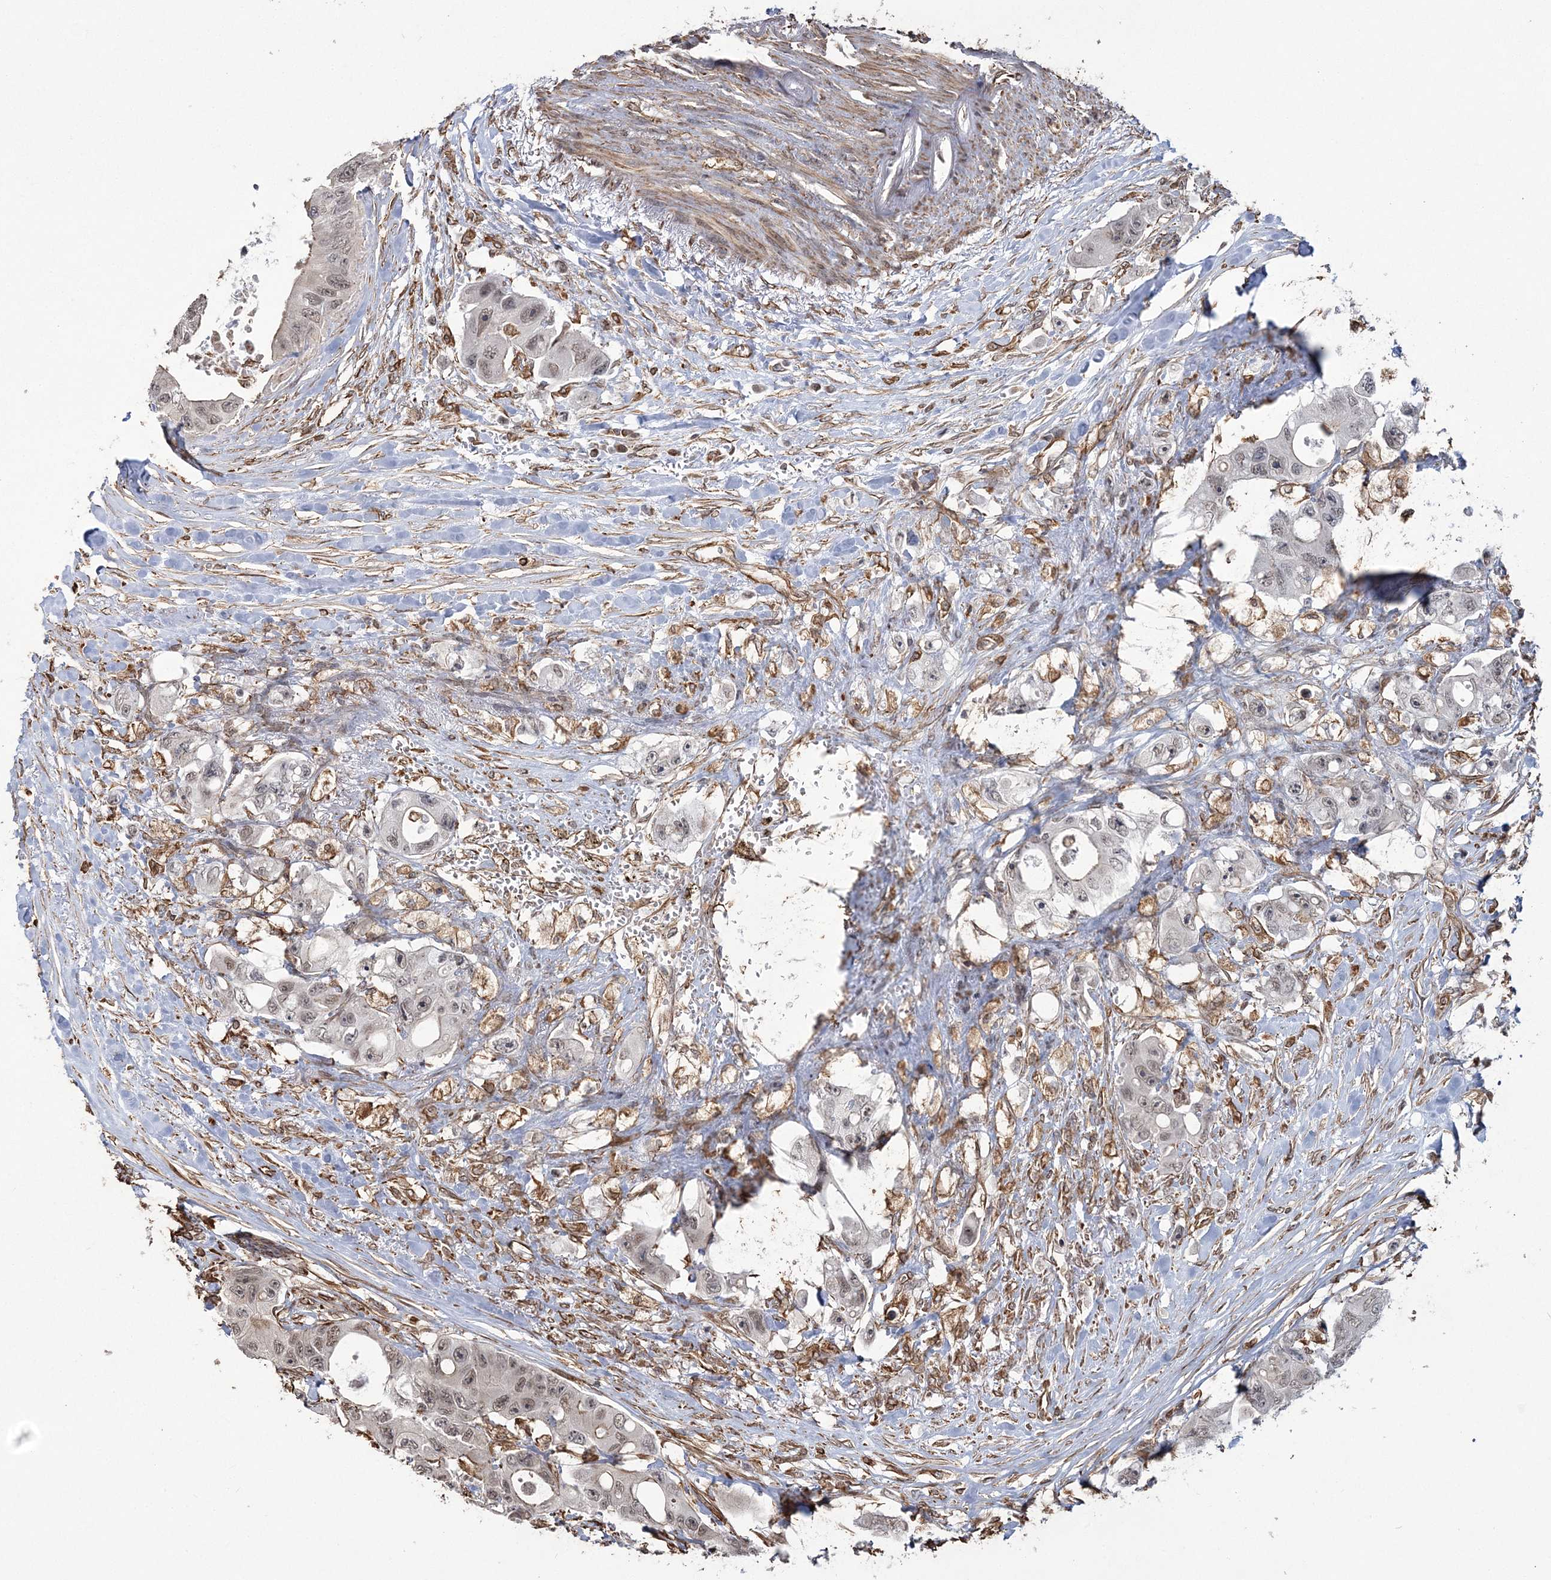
{"staining": {"intensity": "weak", "quantity": ">75%", "location": "nuclear"}, "tissue": "colorectal cancer", "cell_type": "Tumor cells", "image_type": "cancer", "snomed": [{"axis": "morphology", "description": "Adenocarcinoma, NOS"}, {"axis": "topography", "description": "Colon"}], "caption": "IHC staining of adenocarcinoma (colorectal), which reveals low levels of weak nuclear staining in about >75% of tumor cells indicating weak nuclear protein expression. The staining was performed using DAB (3,3'-diaminobenzidine) (brown) for protein detection and nuclei were counterstained in hematoxylin (blue).", "gene": "ATP11B", "patient": {"sex": "female", "age": 46}}